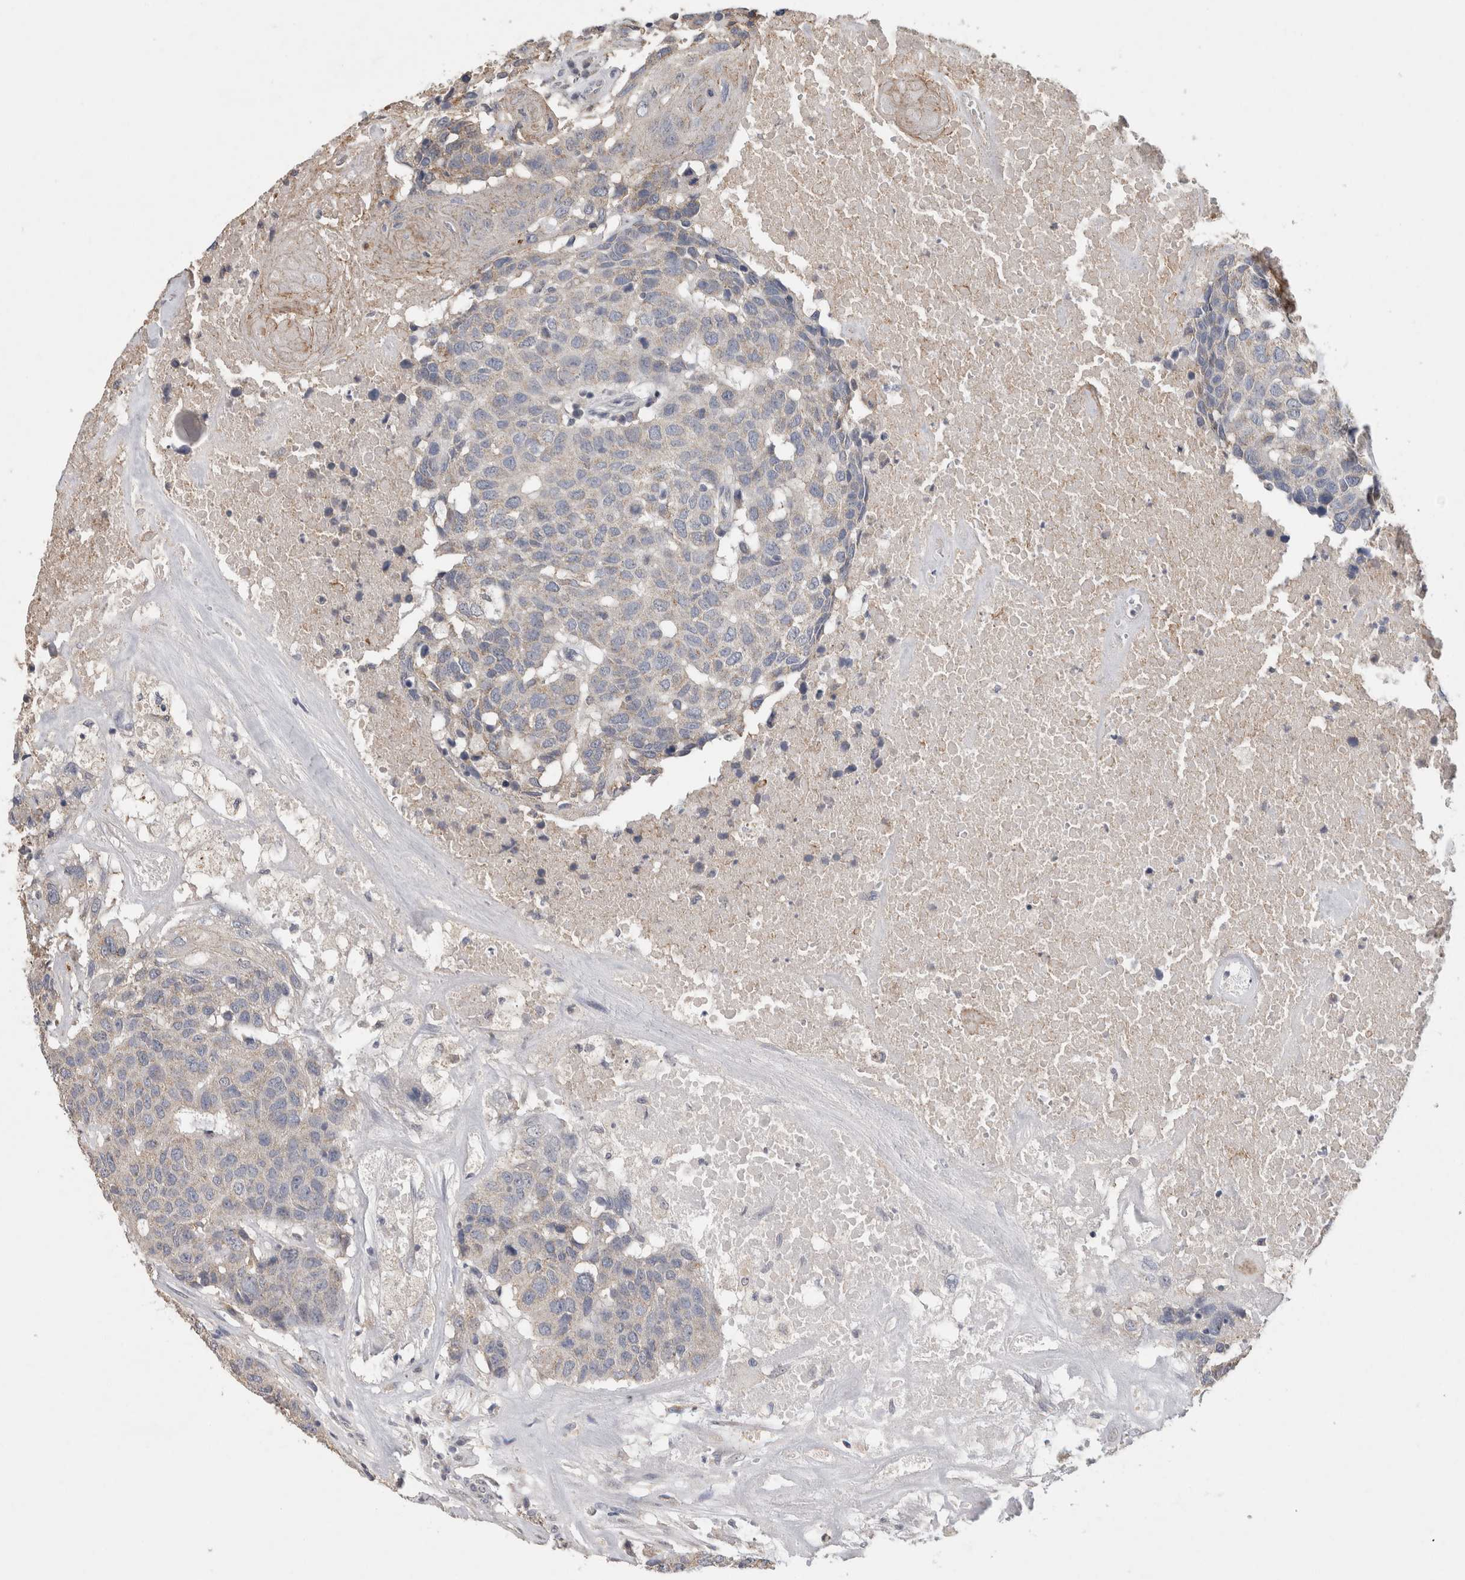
{"staining": {"intensity": "negative", "quantity": "none", "location": "none"}, "tissue": "head and neck cancer", "cell_type": "Tumor cells", "image_type": "cancer", "snomed": [{"axis": "morphology", "description": "Squamous cell carcinoma, NOS"}, {"axis": "topography", "description": "Head-Neck"}], "caption": "Immunohistochemistry photomicrograph of squamous cell carcinoma (head and neck) stained for a protein (brown), which demonstrates no expression in tumor cells.", "gene": "CNTFR", "patient": {"sex": "male", "age": 66}}